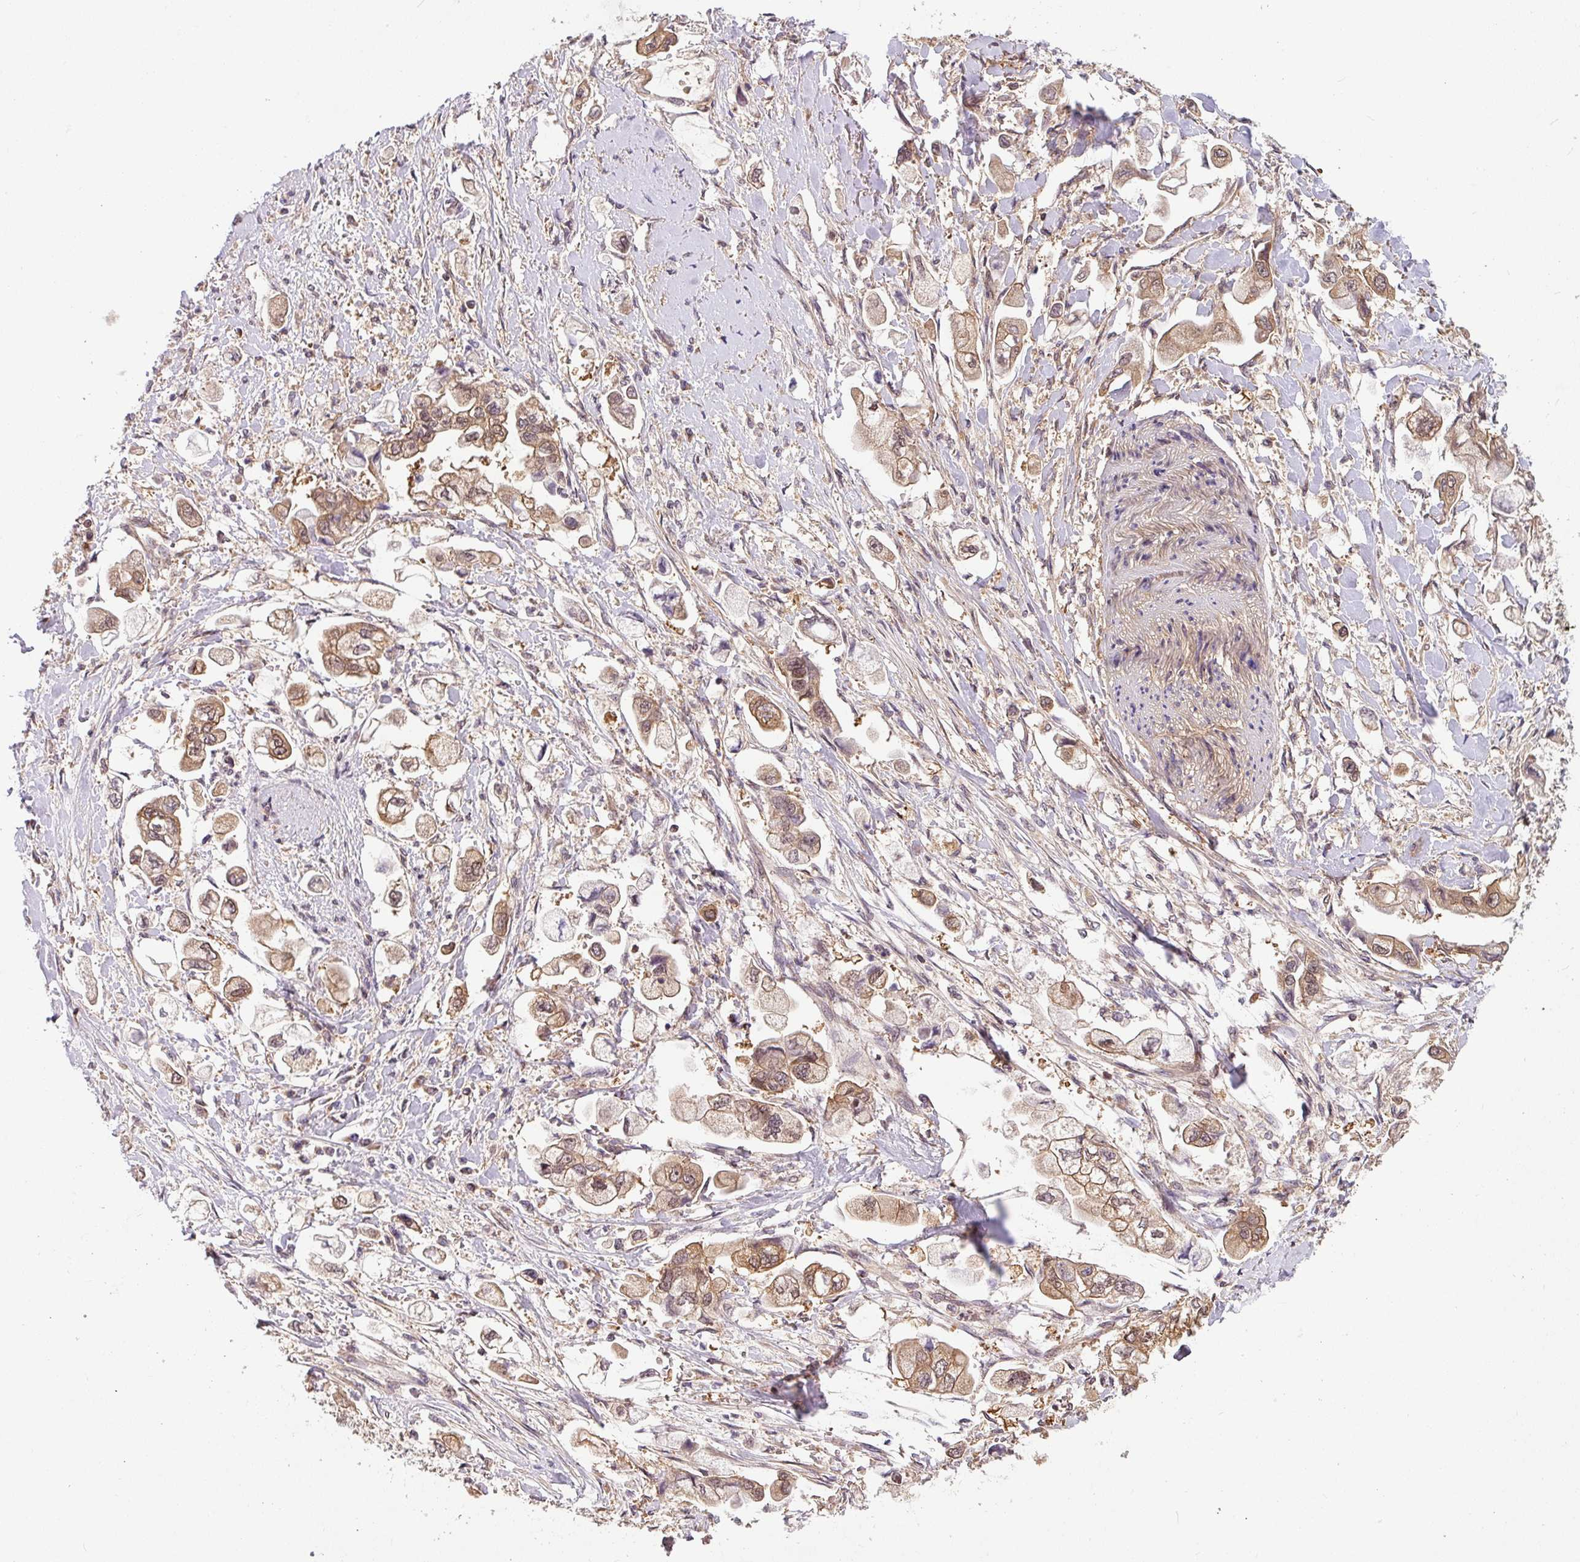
{"staining": {"intensity": "moderate", "quantity": ">75%", "location": "cytoplasmic/membranous,nuclear"}, "tissue": "stomach cancer", "cell_type": "Tumor cells", "image_type": "cancer", "snomed": [{"axis": "morphology", "description": "Adenocarcinoma, NOS"}, {"axis": "topography", "description": "Stomach"}], "caption": "Stomach cancer tissue shows moderate cytoplasmic/membranous and nuclear expression in about >75% of tumor cells, visualized by immunohistochemistry.", "gene": "SHB", "patient": {"sex": "male", "age": 62}}